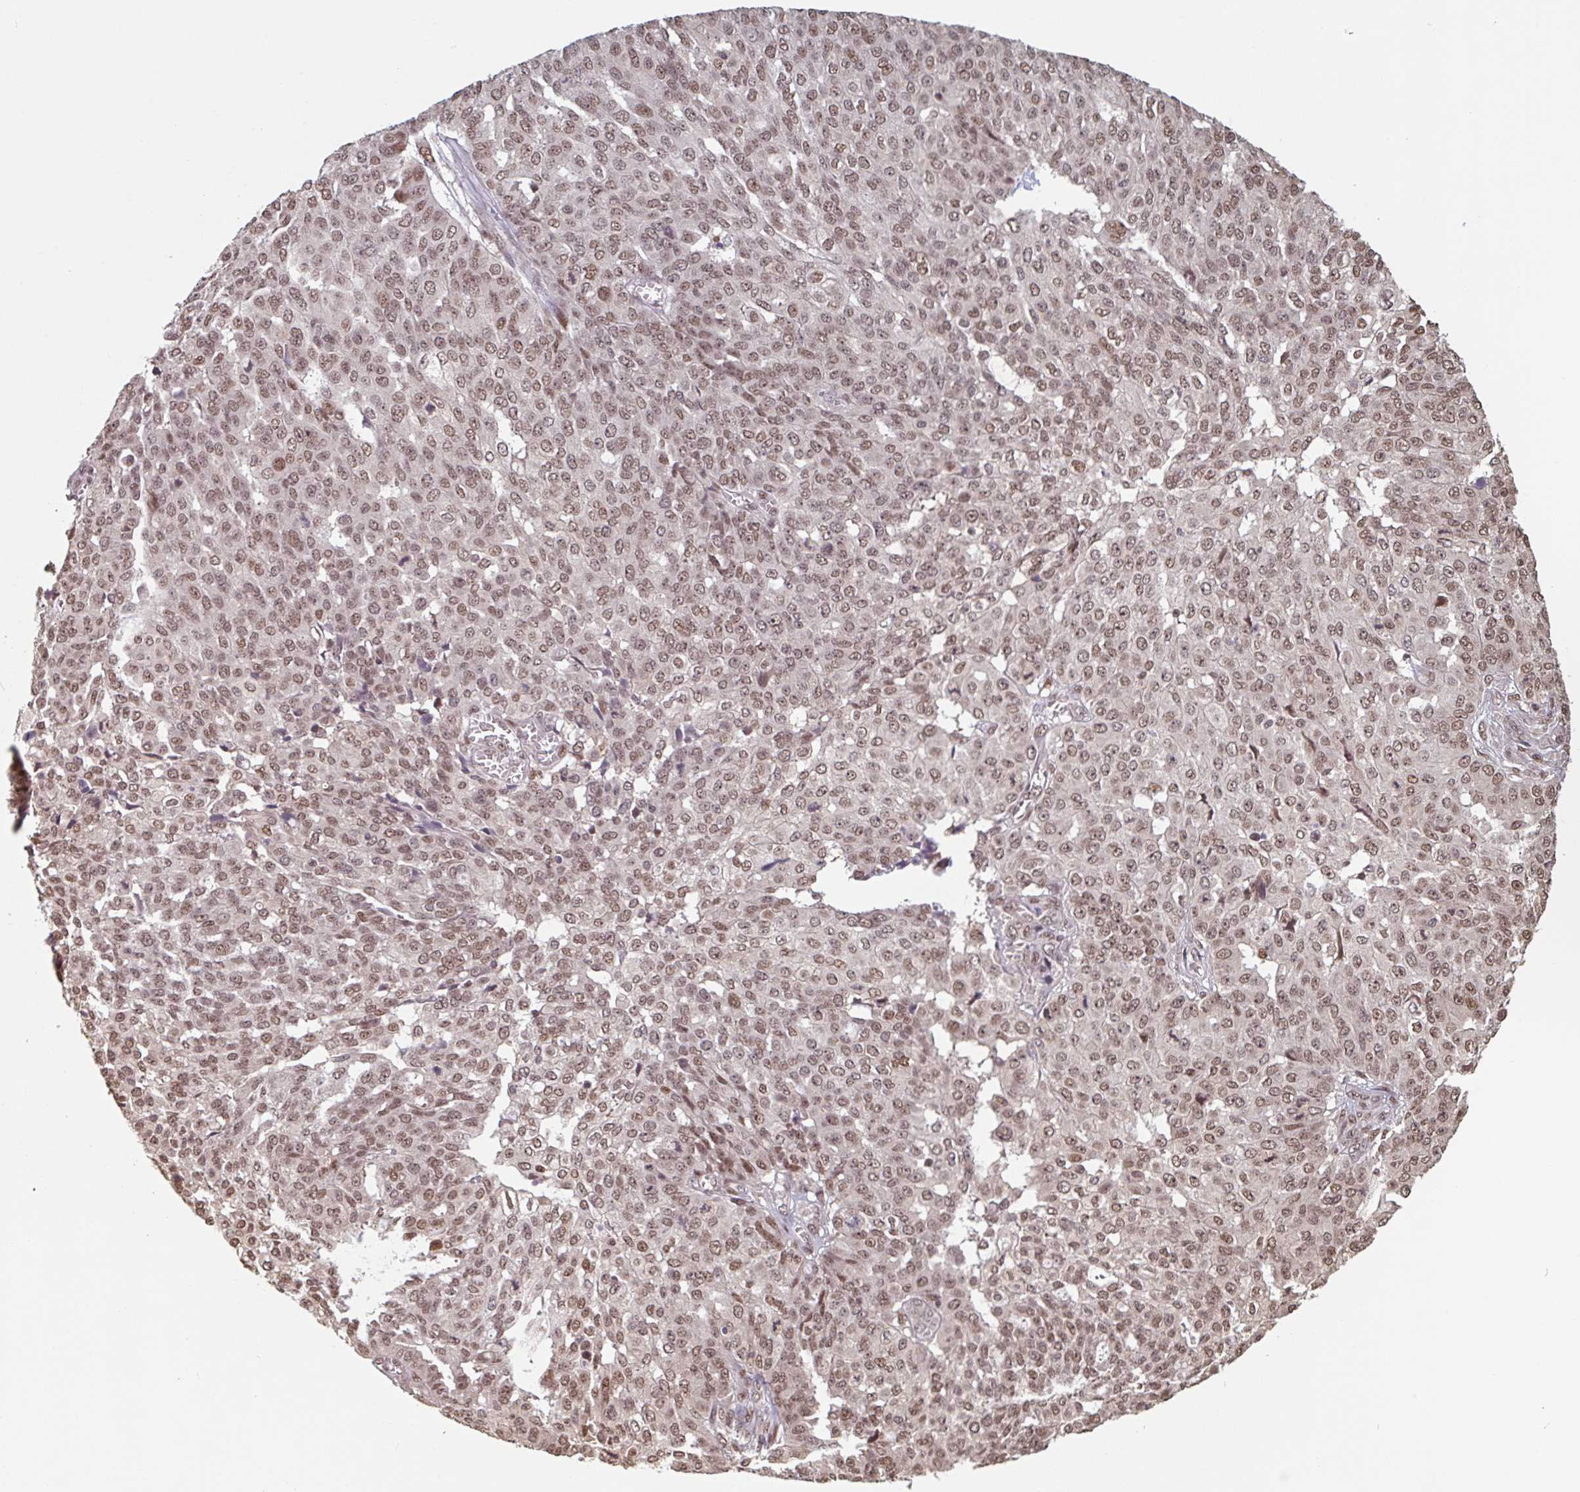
{"staining": {"intensity": "moderate", "quantity": ">75%", "location": "nuclear"}, "tissue": "ovarian cancer", "cell_type": "Tumor cells", "image_type": "cancer", "snomed": [{"axis": "morphology", "description": "Cystadenocarcinoma, serous, NOS"}, {"axis": "topography", "description": "Soft tissue"}, {"axis": "topography", "description": "Ovary"}], "caption": "Ovarian cancer stained with a protein marker exhibits moderate staining in tumor cells.", "gene": "DR1", "patient": {"sex": "female", "age": 57}}